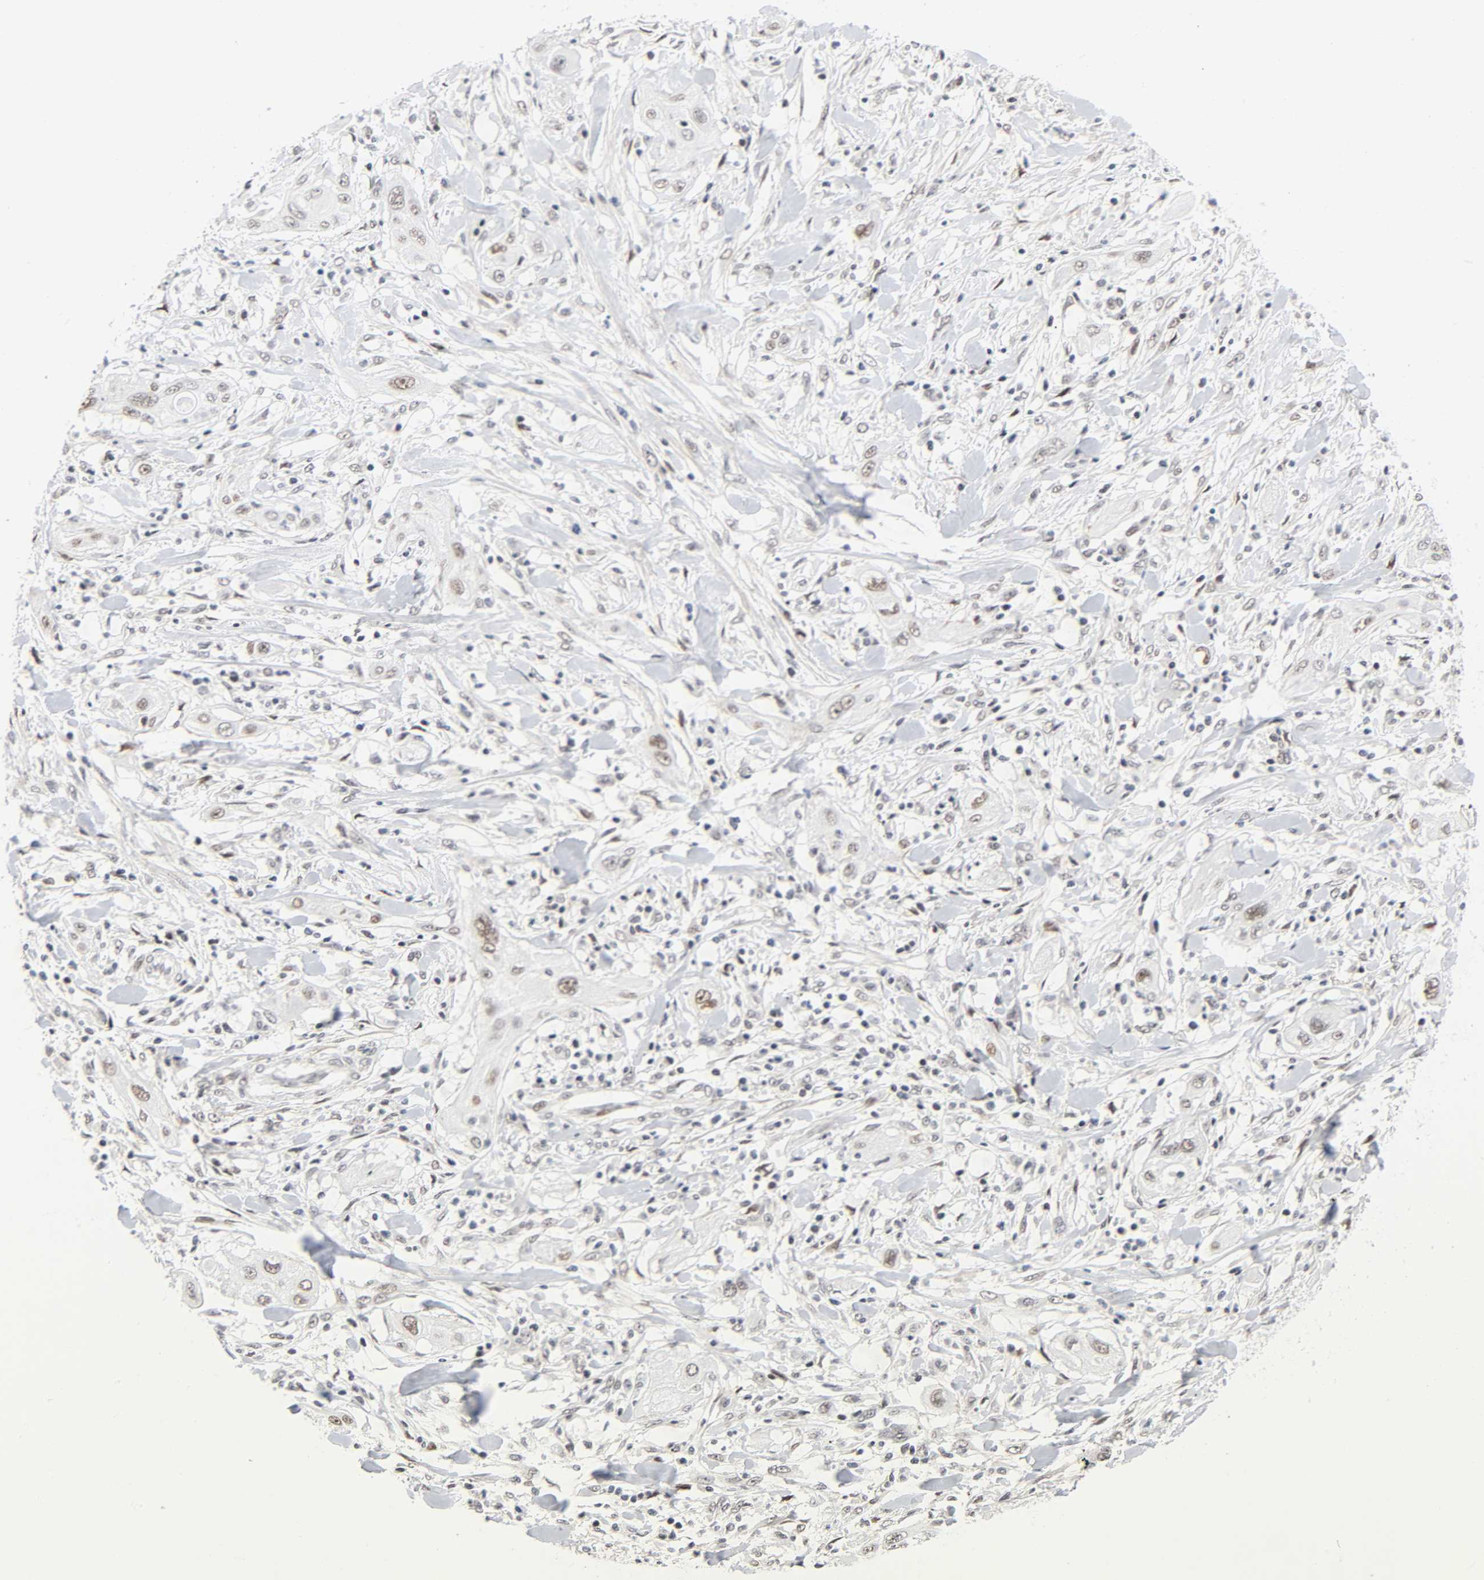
{"staining": {"intensity": "weak", "quantity": "25%-75%", "location": "nuclear"}, "tissue": "lung cancer", "cell_type": "Tumor cells", "image_type": "cancer", "snomed": [{"axis": "morphology", "description": "Squamous cell carcinoma, NOS"}, {"axis": "topography", "description": "Lung"}], "caption": "Protein staining exhibits weak nuclear expression in about 25%-75% of tumor cells in squamous cell carcinoma (lung).", "gene": "DIDO1", "patient": {"sex": "female", "age": 47}}